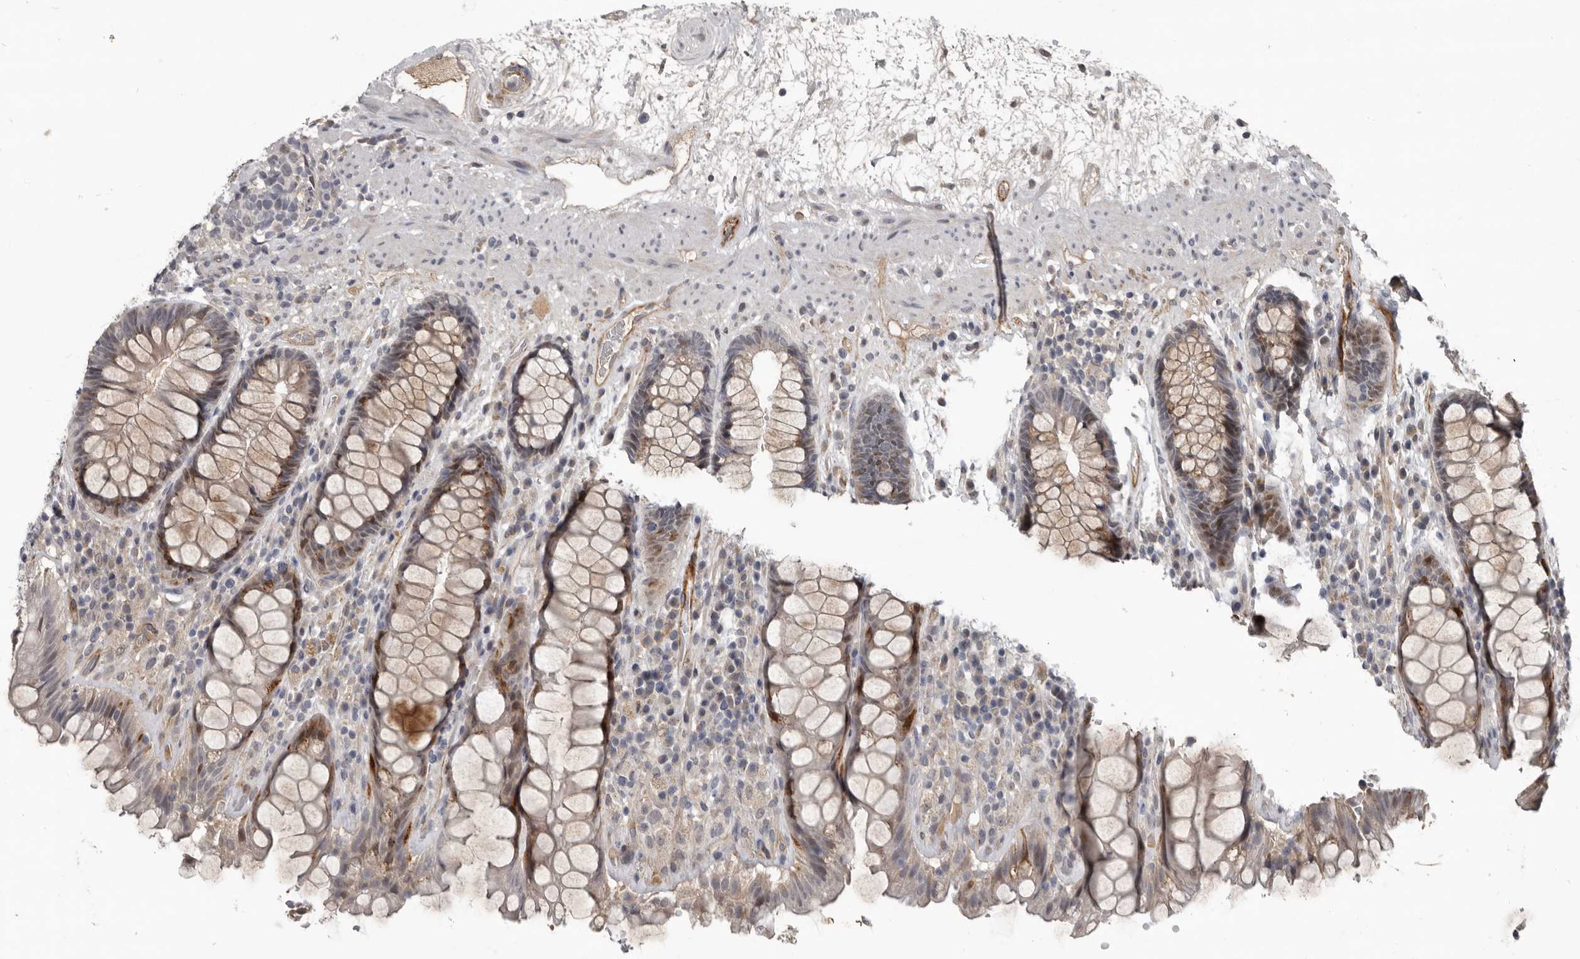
{"staining": {"intensity": "moderate", "quantity": "<25%", "location": "cytoplasmic/membranous"}, "tissue": "rectum", "cell_type": "Glandular cells", "image_type": "normal", "snomed": [{"axis": "morphology", "description": "Normal tissue, NOS"}, {"axis": "topography", "description": "Rectum"}], "caption": "Glandular cells reveal moderate cytoplasmic/membranous staining in approximately <25% of cells in benign rectum. (DAB (3,3'-diaminobenzidine) IHC with brightfield microscopy, high magnification).", "gene": "C1orf216", "patient": {"sex": "male", "age": 64}}